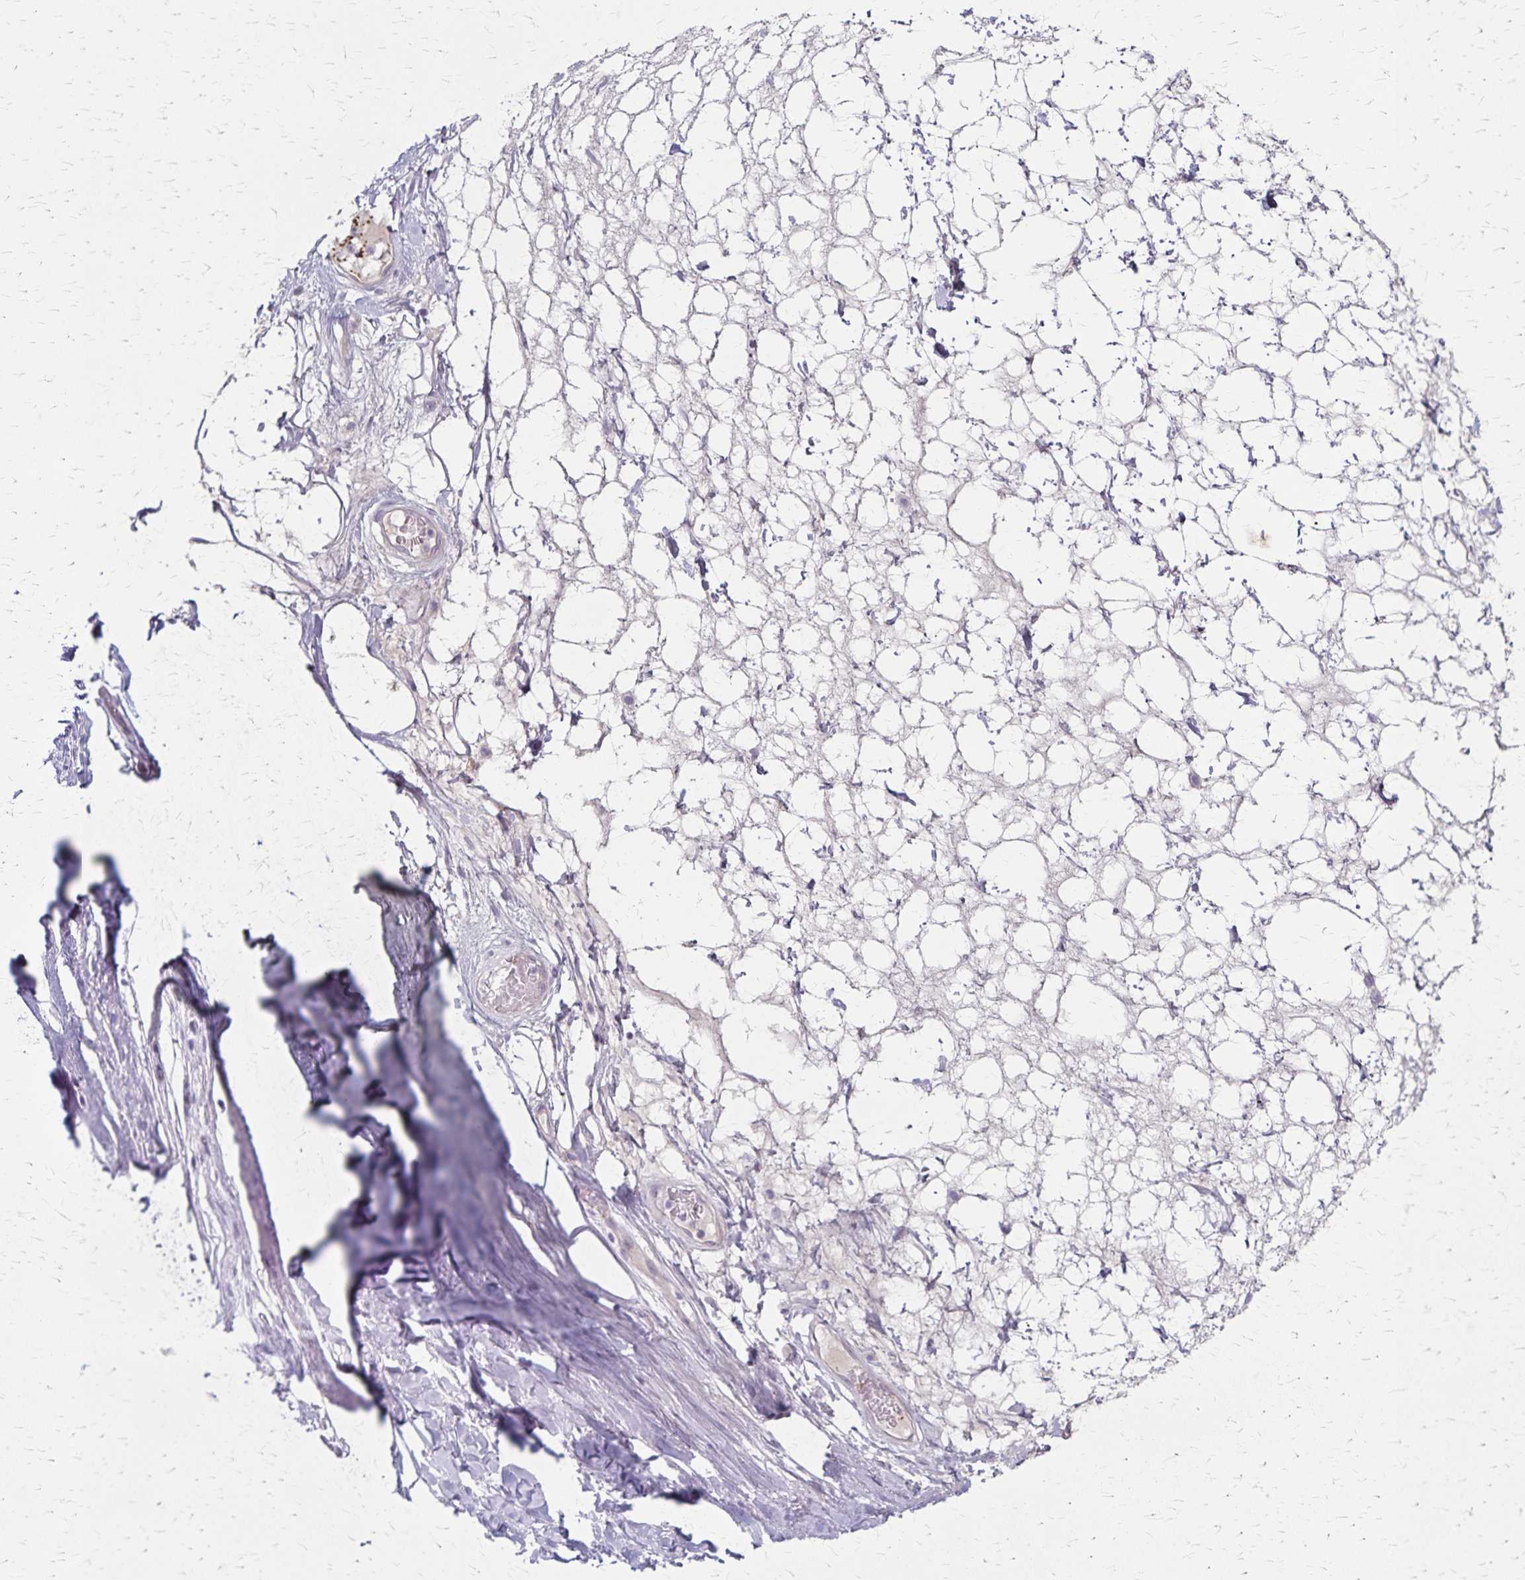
{"staining": {"intensity": "negative", "quantity": "none", "location": "none"}, "tissue": "adipose tissue", "cell_type": "Adipocytes", "image_type": "normal", "snomed": [{"axis": "morphology", "description": "Normal tissue, NOS"}, {"axis": "topography", "description": "Lymph node"}, {"axis": "topography", "description": "Cartilage tissue"}, {"axis": "topography", "description": "Nasopharynx"}], "caption": "The histopathology image exhibits no staining of adipocytes in unremarkable adipose tissue. (Stains: DAB IHC with hematoxylin counter stain, Microscopy: brightfield microscopy at high magnification).", "gene": "RASL10B", "patient": {"sex": "male", "age": 63}}